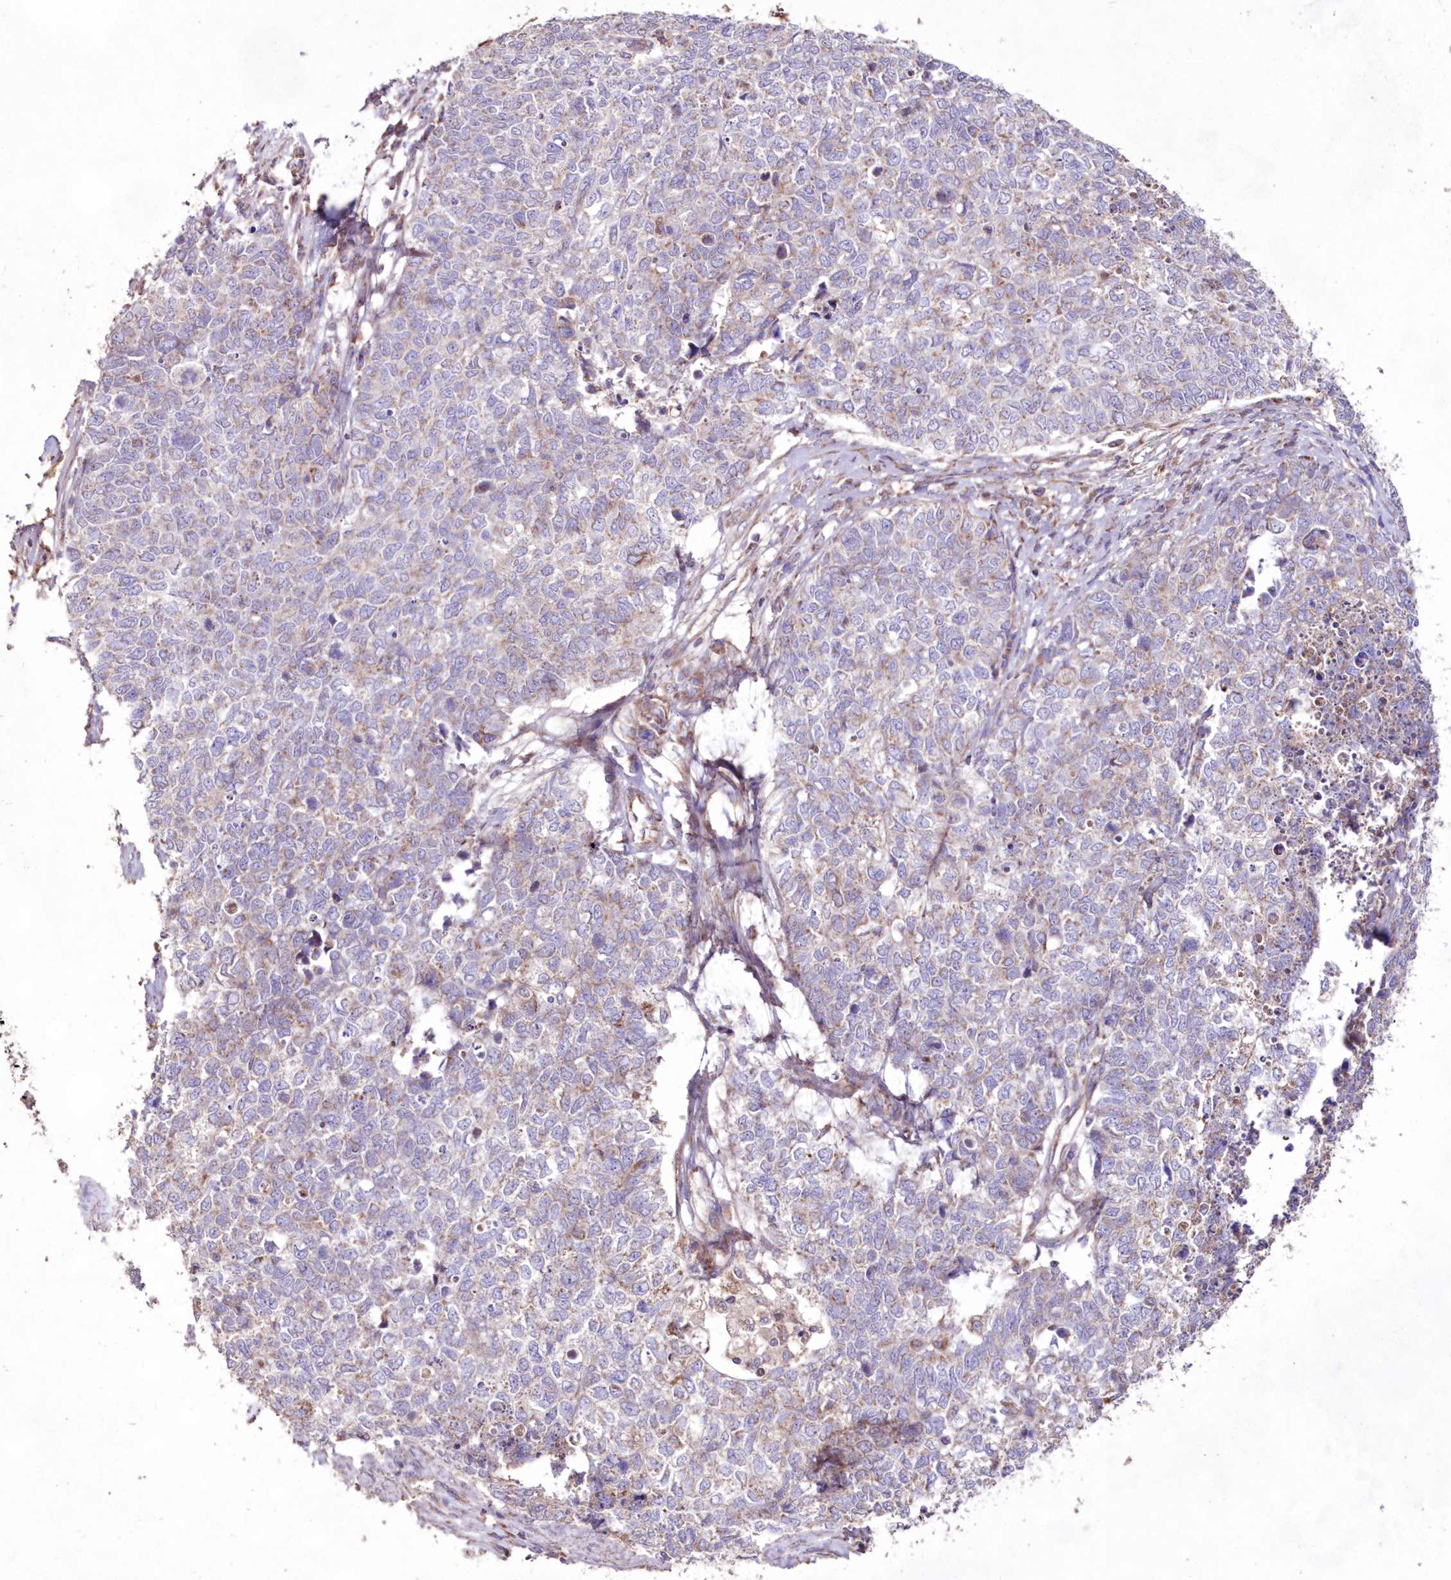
{"staining": {"intensity": "weak", "quantity": "<25%", "location": "cytoplasmic/membranous"}, "tissue": "cervical cancer", "cell_type": "Tumor cells", "image_type": "cancer", "snomed": [{"axis": "morphology", "description": "Squamous cell carcinoma, NOS"}, {"axis": "topography", "description": "Cervix"}], "caption": "Immunohistochemistry image of human cervical cancer stained for a protein (brown), which displays no expression in tumor cells.", "gene": "HADHB", "patient": {"sex": "female", "age": 63}}